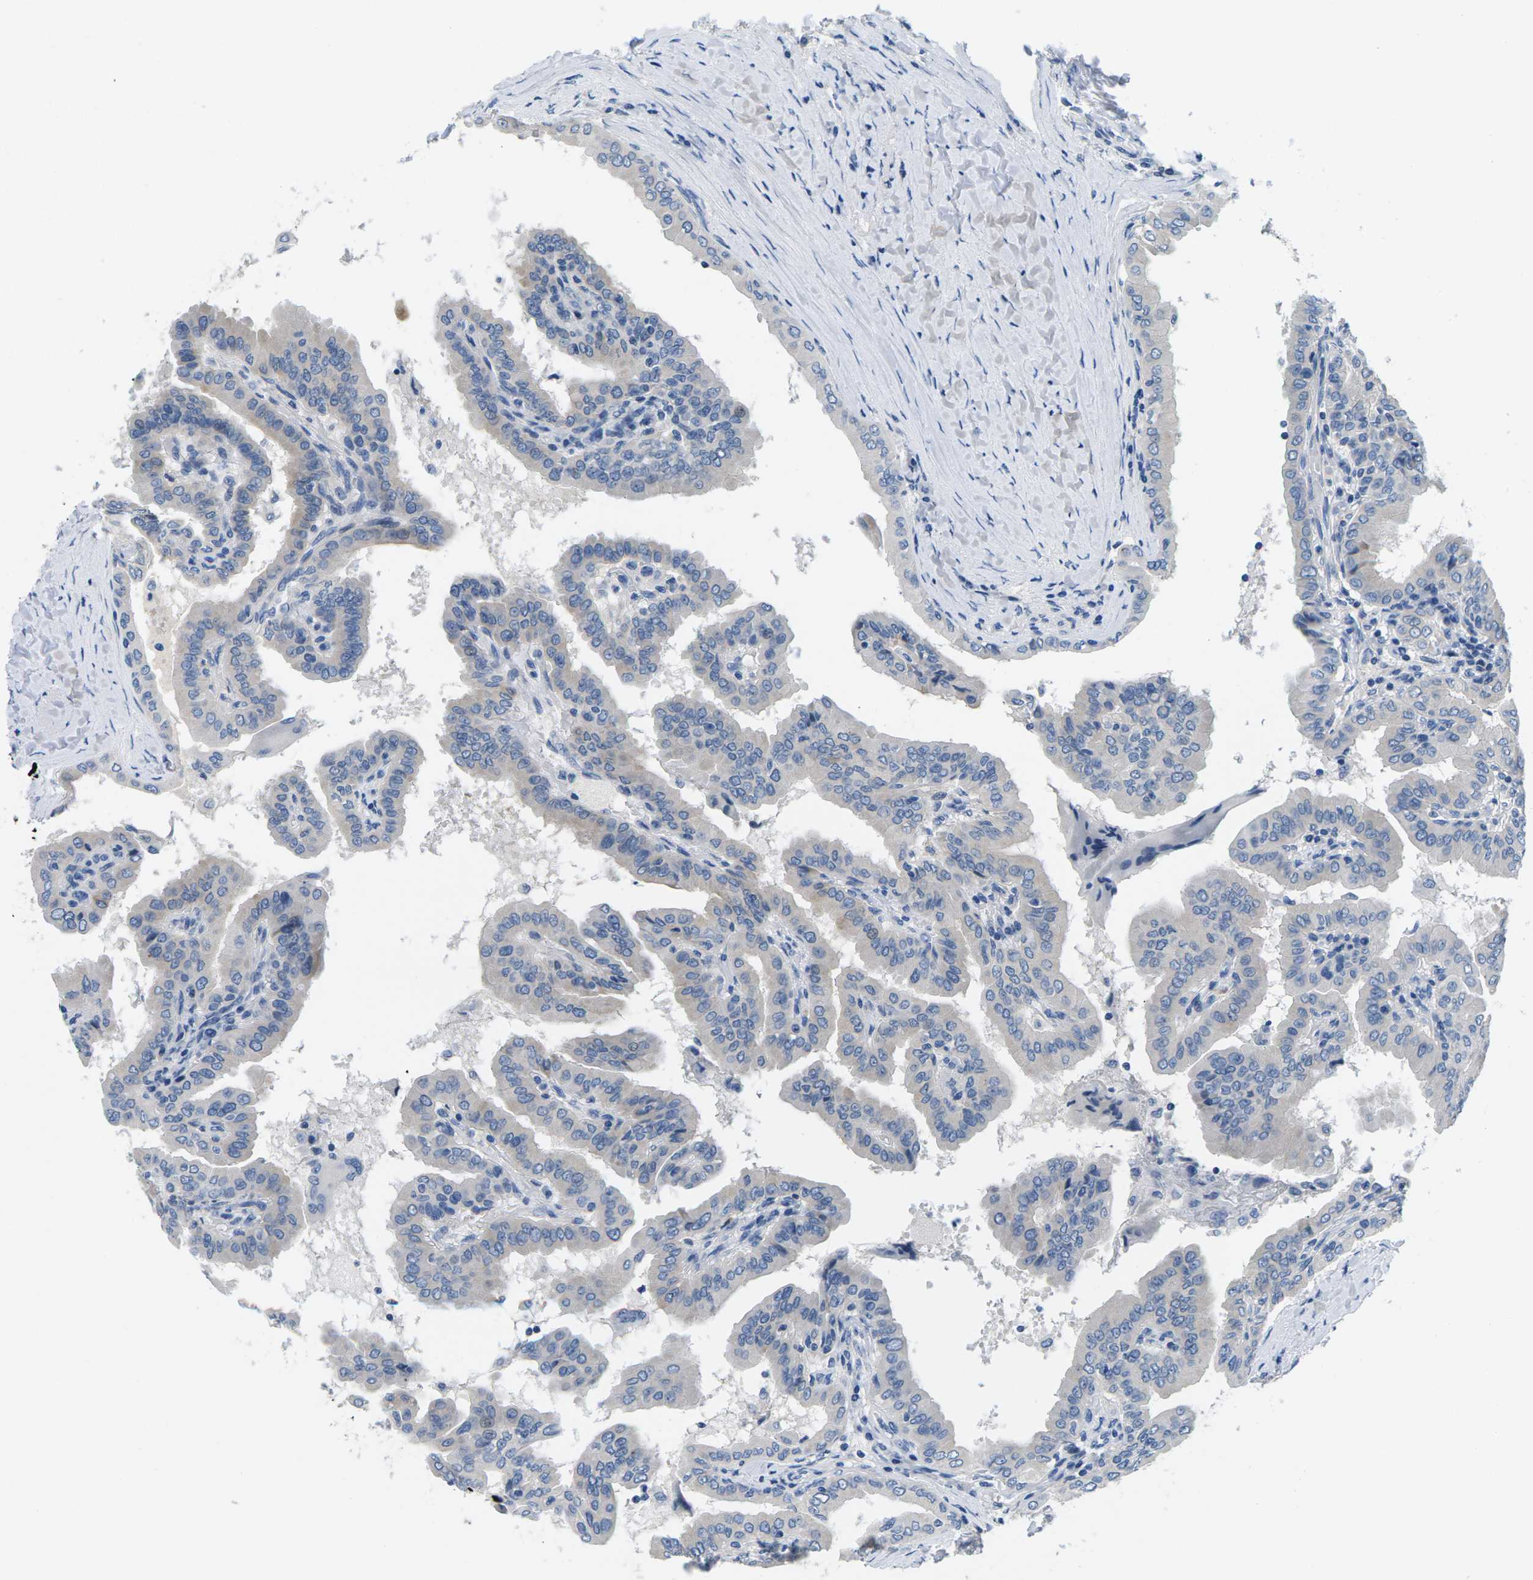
{"staining": {"intensity": "negative", "quantity": "none", "location": "none"}, "tissue": "thyroid cancer", "cell_type": "Tumor cells", "image_type": "cancer", "snomed": [{"axis": "morphology", "description": "Papillary adenocarcinoma, NOS"}, {"axis": "topography", "description": "Thyroid gland"}], "caption": "Human papillary adenocarcinoma (thyroid) stained for a protein using immunohistochemistry (IHC) exhibits no positivity in tumor cells.", "gene": "TSPAN2", "patient": {"sex": "male", "age": 33}}